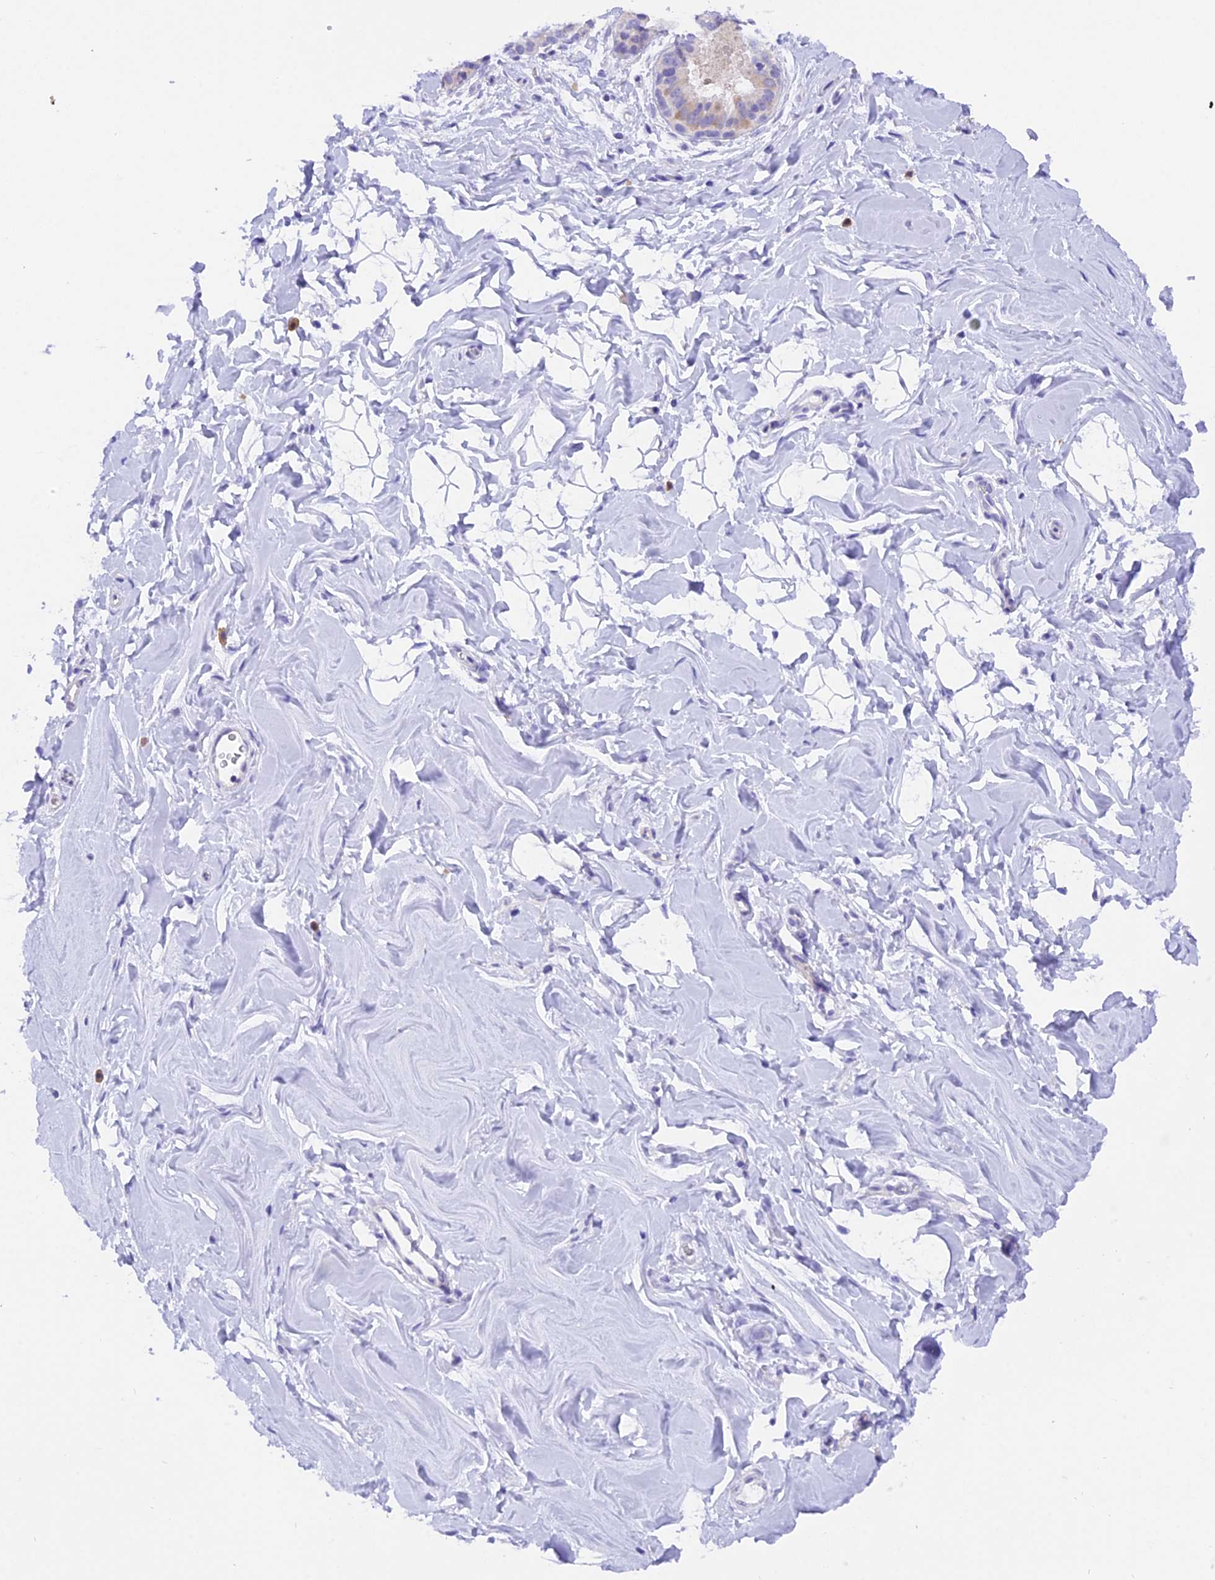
{"staining": {"intensity": "negative", "quantity": "none", "location": "none"}, "tissue": "adipose tissue", "cell_type": "Adipocytes", "image_type": "normal", "snomed": [{"axis": "morphology", "description": "Normal tissue, NOS"}, {"axis": "topography", "description": "Breast"}], "caption": "This is an immunohistochemistry (IHC) photomicrograph of normal adipose tissue. There is no positivity in adipocytes.", "gene": "COL6A5", "patient": {"sex": "female", "age": 26}}